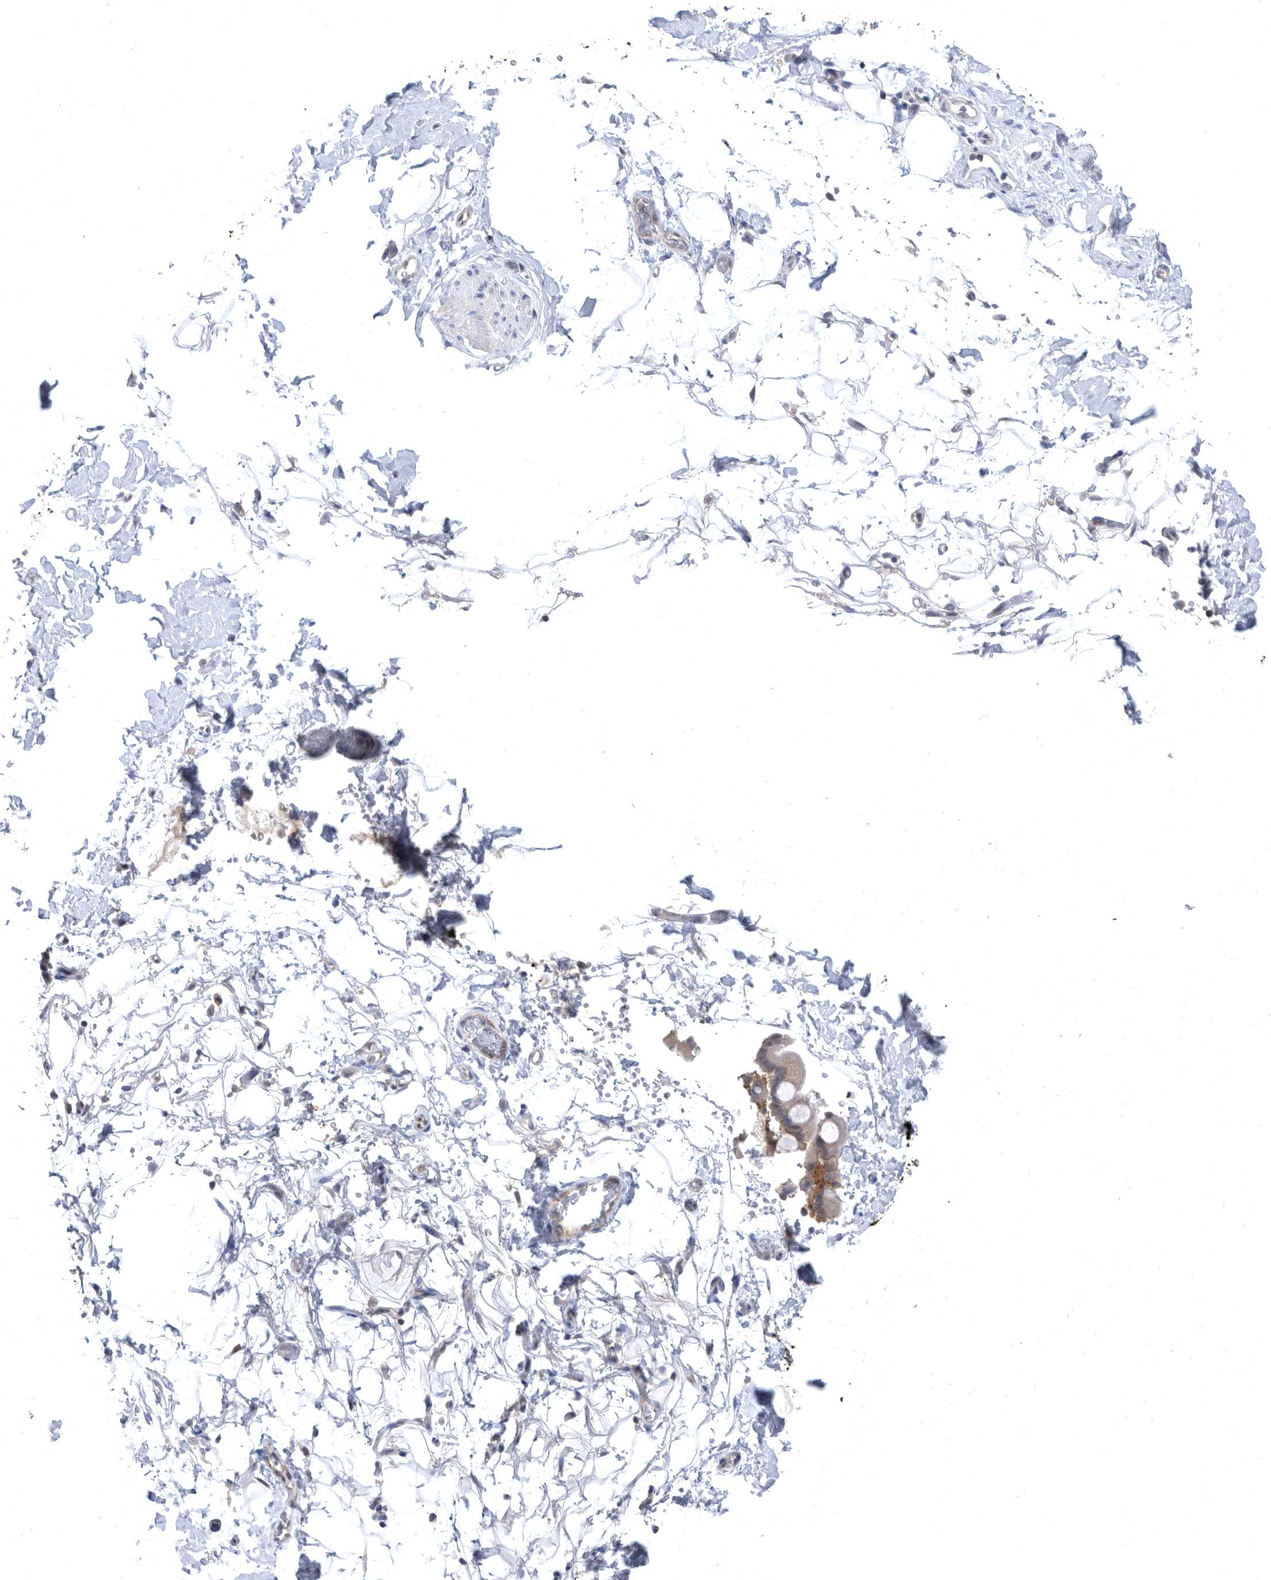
{"staining": {"intensity": "negative", "quantity": "none", "location": "none"}, "tissue": "adipose tissue", "cell_type": "Adipocytes", "image_type": "normal", "snomed": [{"axis": "morphology", "description": "Normal tissue, NOS"}, {"axis": "morphology", "description": "Adenocarcinoma, NOS"}, {"axis": "topography", "description": "Pancreas"}, {"axis": "topography", "description": "Peripheral nerve tissue"}], "caption": "The histopathology image exhibits no staining of adipocytes in benign adipose tissue.", "gene": "CCT4", "patient": {"sex": "male", "age": 59}}